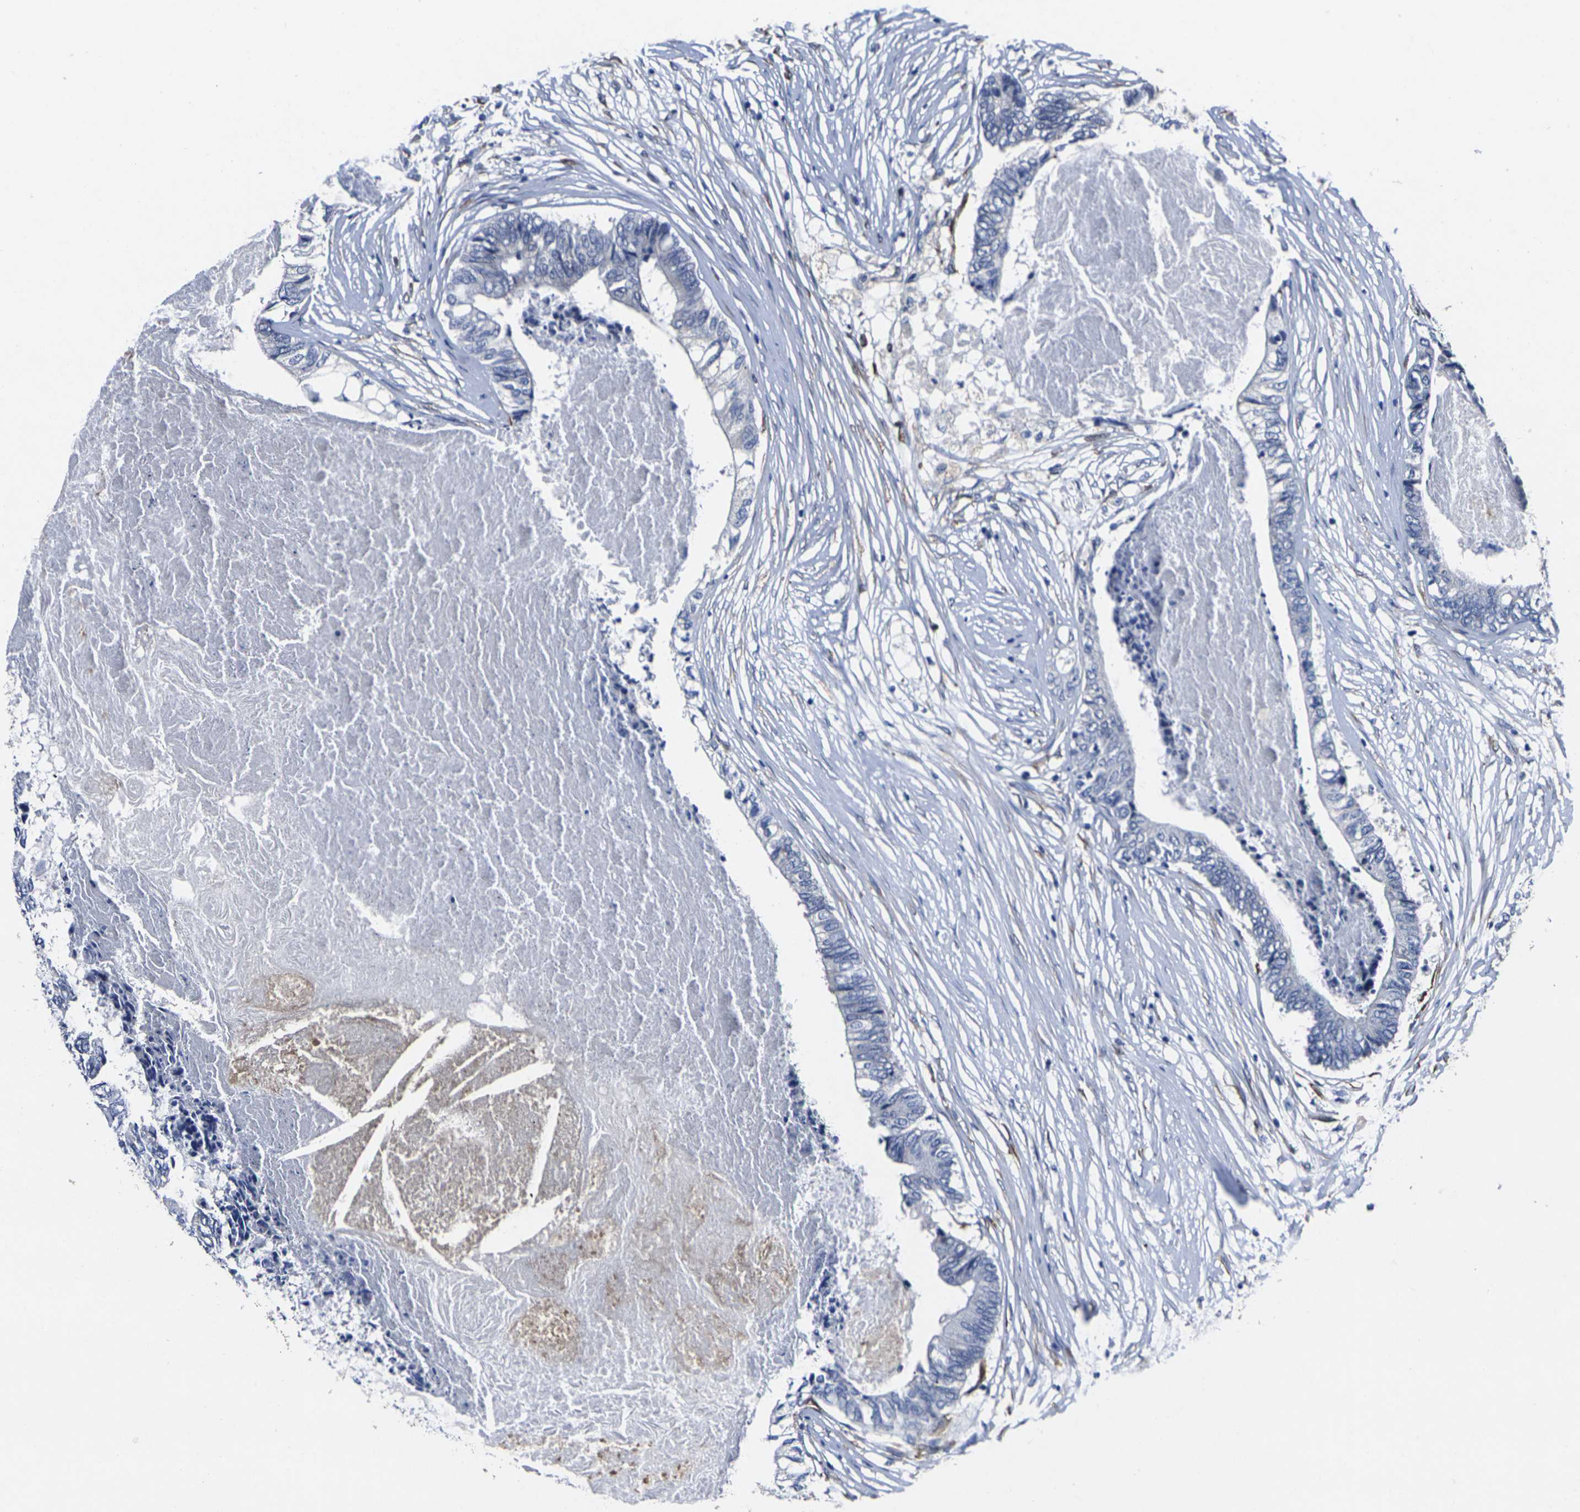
{"staining": {"intensity": "negative", "quantity": "none", "location": "none"}, "tissue": "colorectal cancer", "cell_type": "Tumor cells", "image_type": "cancer", "snomed": [{"axis": "morphology", "description": "Adenocarcinoma, NOS"}, {"axis": "topography", "description": "Rectum"}], "caption": "High magnification brightfield microscopy of colorectal cancer (adenocarcinoma) stained with DAB (brown) and counterstained with hematoxylin (blue): tumor cells show no significant staining. (DAB (3,3'-diaminobenzidine) immunohistochemistry visualized using brightfield microscopy, high magnification).", "gene": "CYP2C8", "patient": {"sex": "male", "age": 63}}